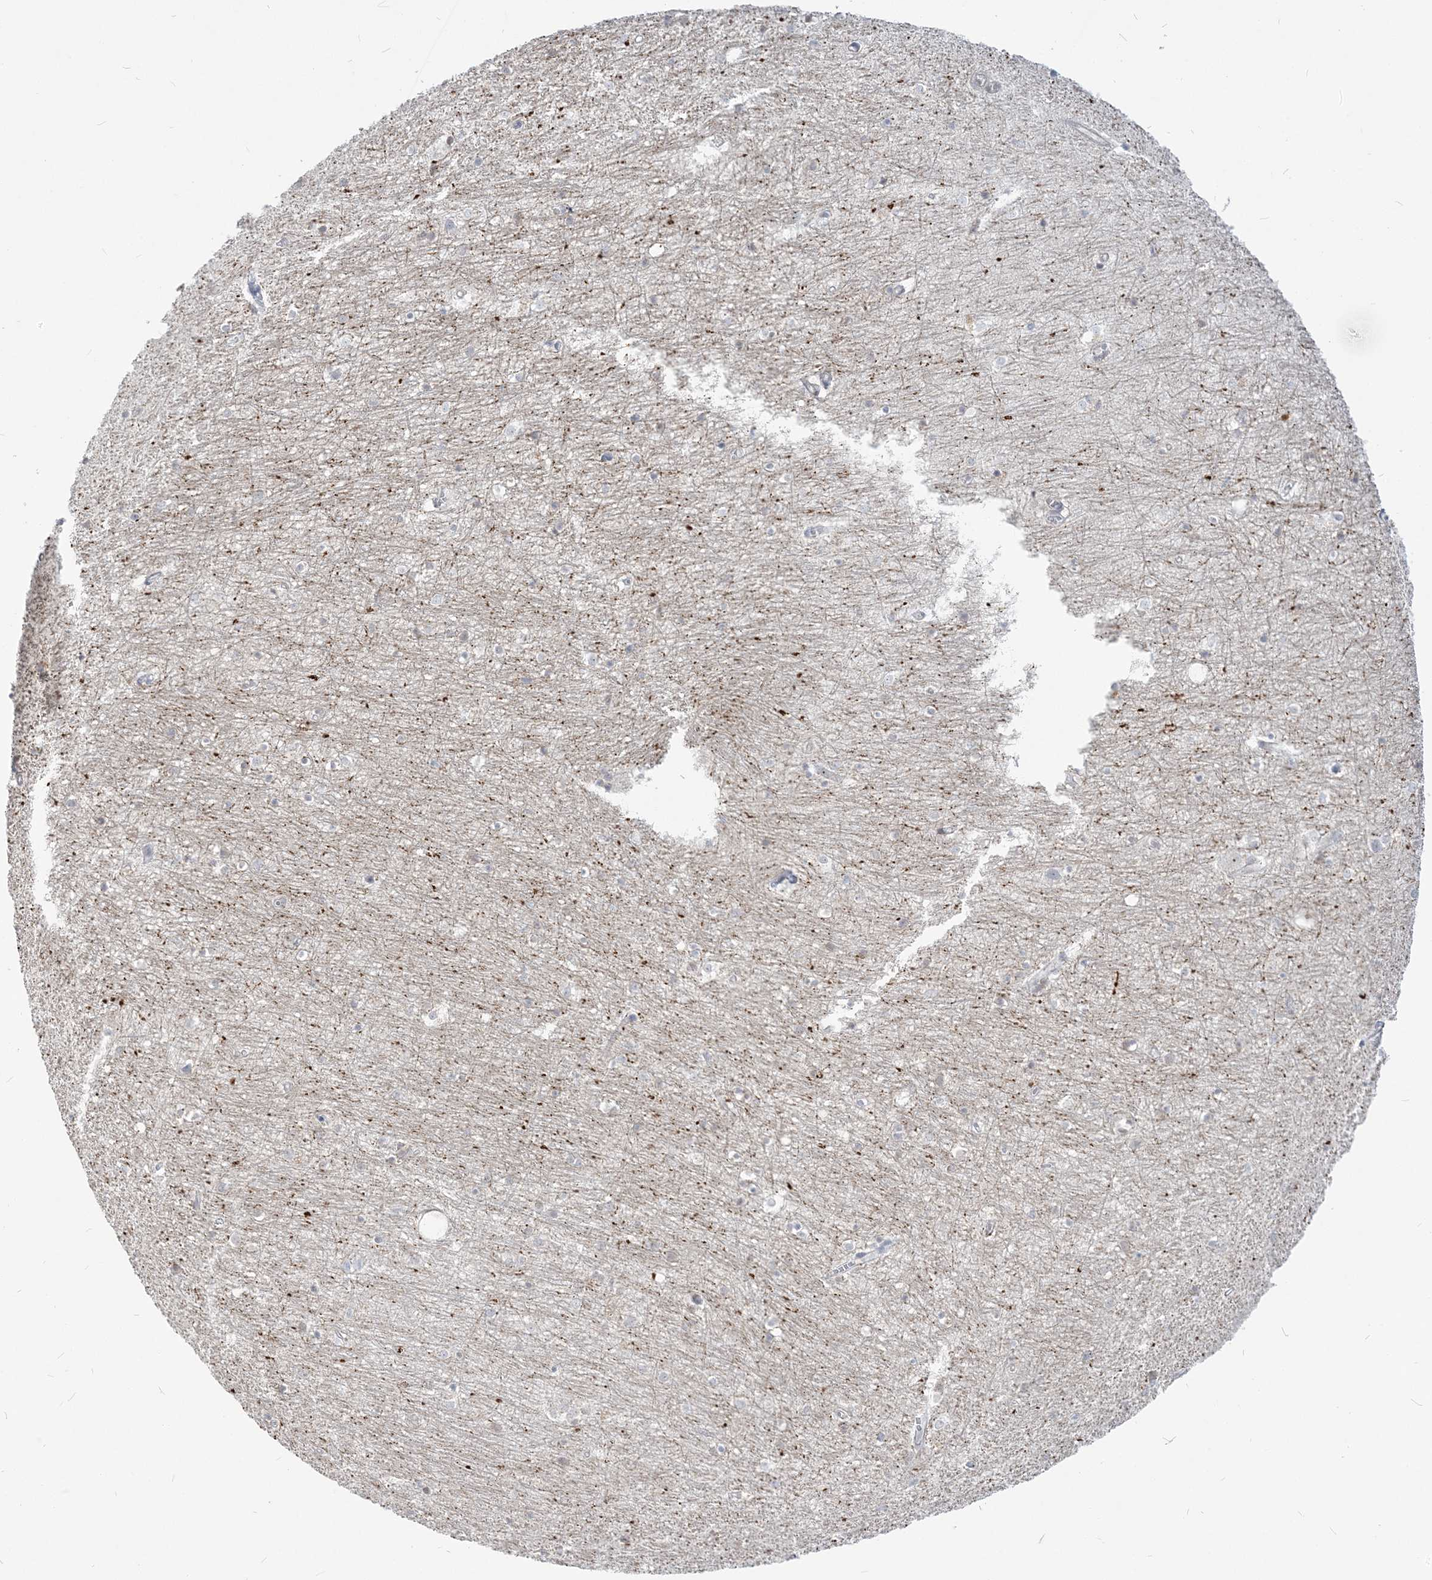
{"staining": {"intensity": "negative", "quantity": "none", "location": "none"}, "tissue": "hippocampus", "cell_type": "Glial cells", "image_type": "normal", "snomed": [{"axis": "morphology", "description": "Normal tissue, NOS"}, {"axis": "topography", "description": "Hippocampus"}], "caption": "Micrograph shows no significant protein positivity in glial cells of benign hippocampus.", "gene": "SDAD1", "patient": {"sex": "female", "age": 64}}